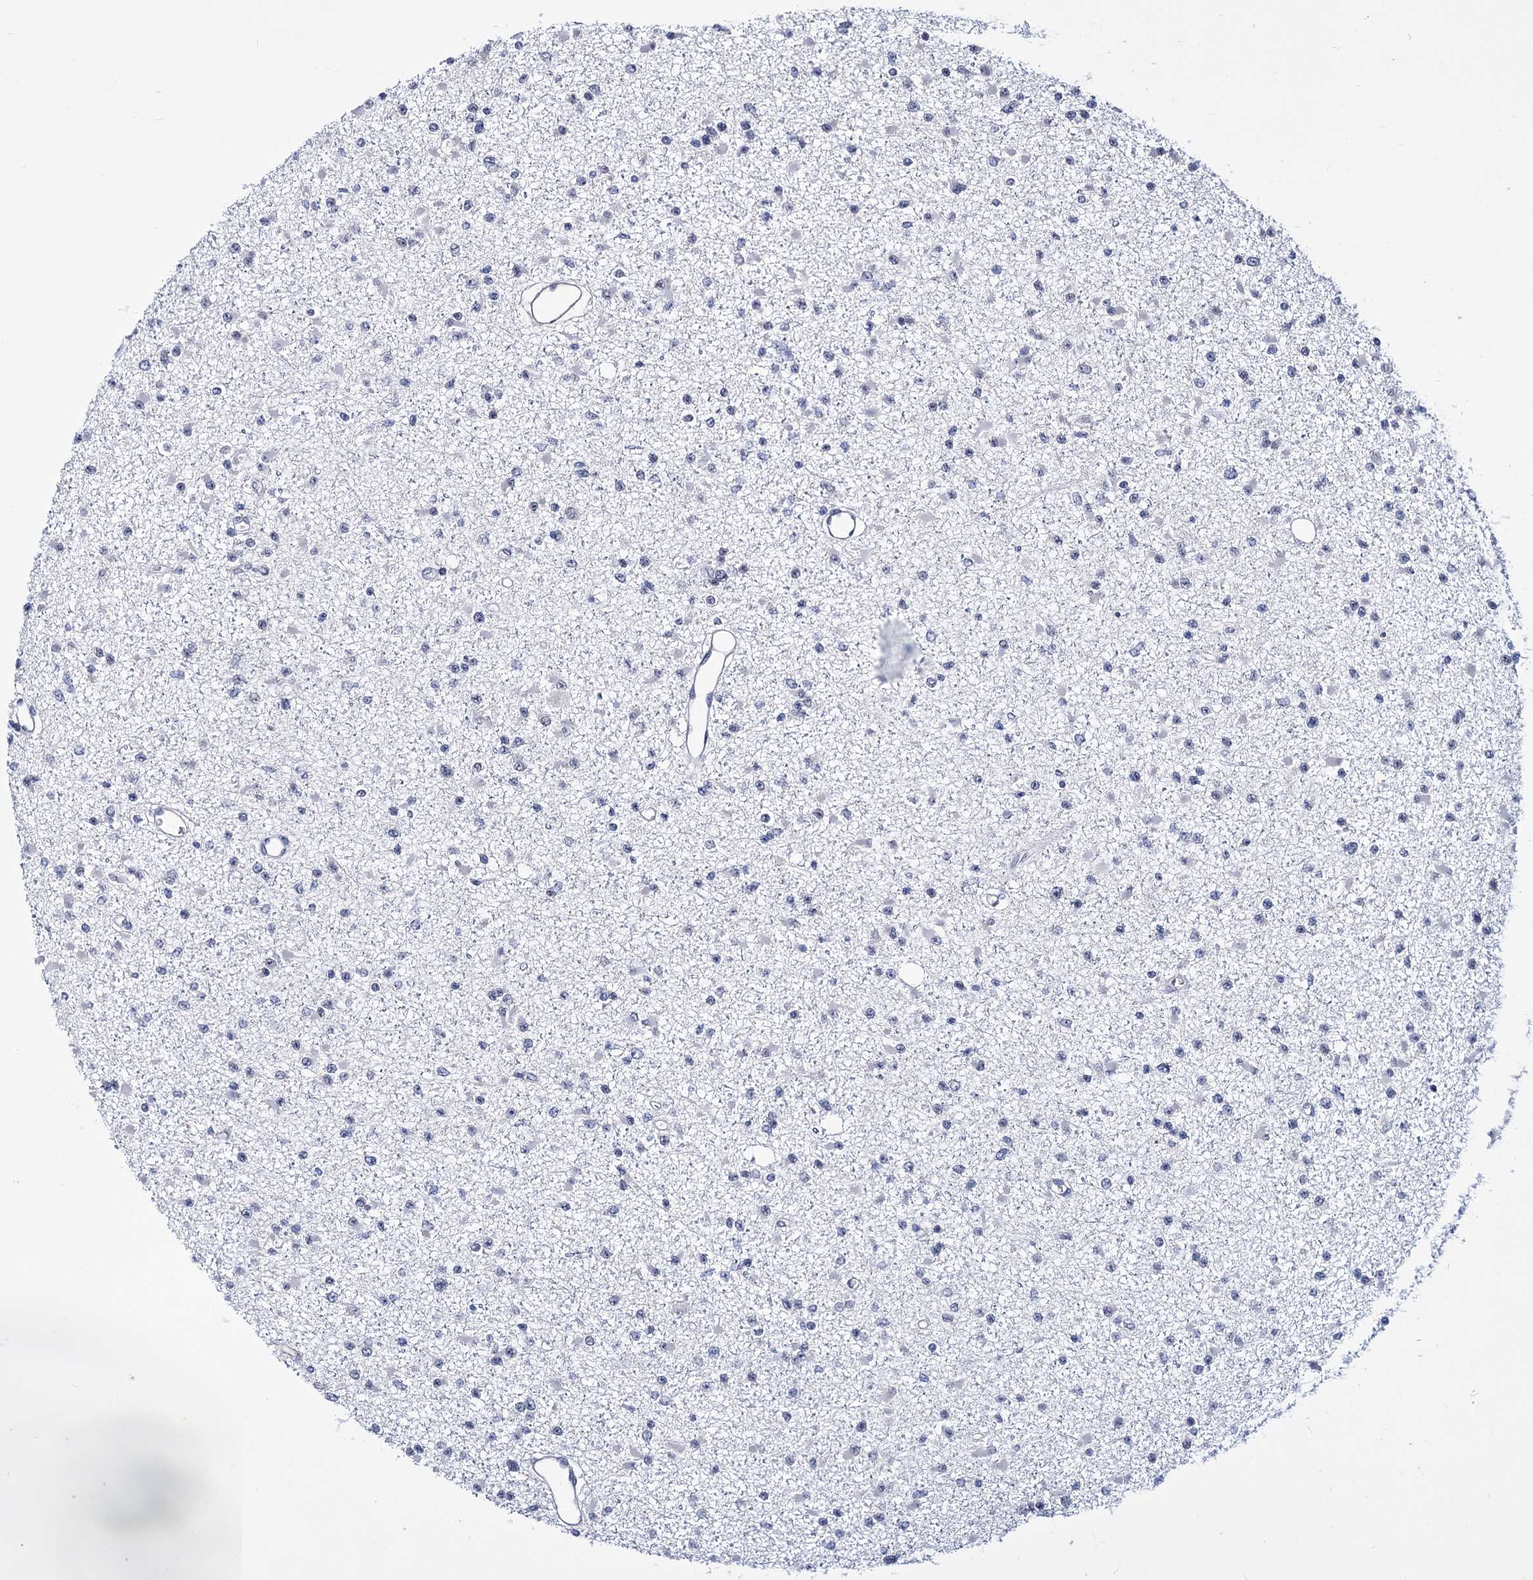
{"staining": {"intensity": "negative", "quantity": "none", "location": "none"}, "tissue": "glioma", "cell_type": "Tumor cells", "image_type": "cancer", "snomed": [{"axis": "morphology", "description": "Glioma, malignant, Low grade"}, {"axis": "topography", "description": "Brain"}], "caption": "Low-grade glioma (malignant) was stained to show a protein in brown. There is no significant staining in tumor cells. The staining was performed using DAB to visualize the protein expression in brown, while the nuclei were stained in blue with hematoxylin (Magnification: 20x).", "gene": "PPRC1", "patient": {"sex": "female", "age": 22}}